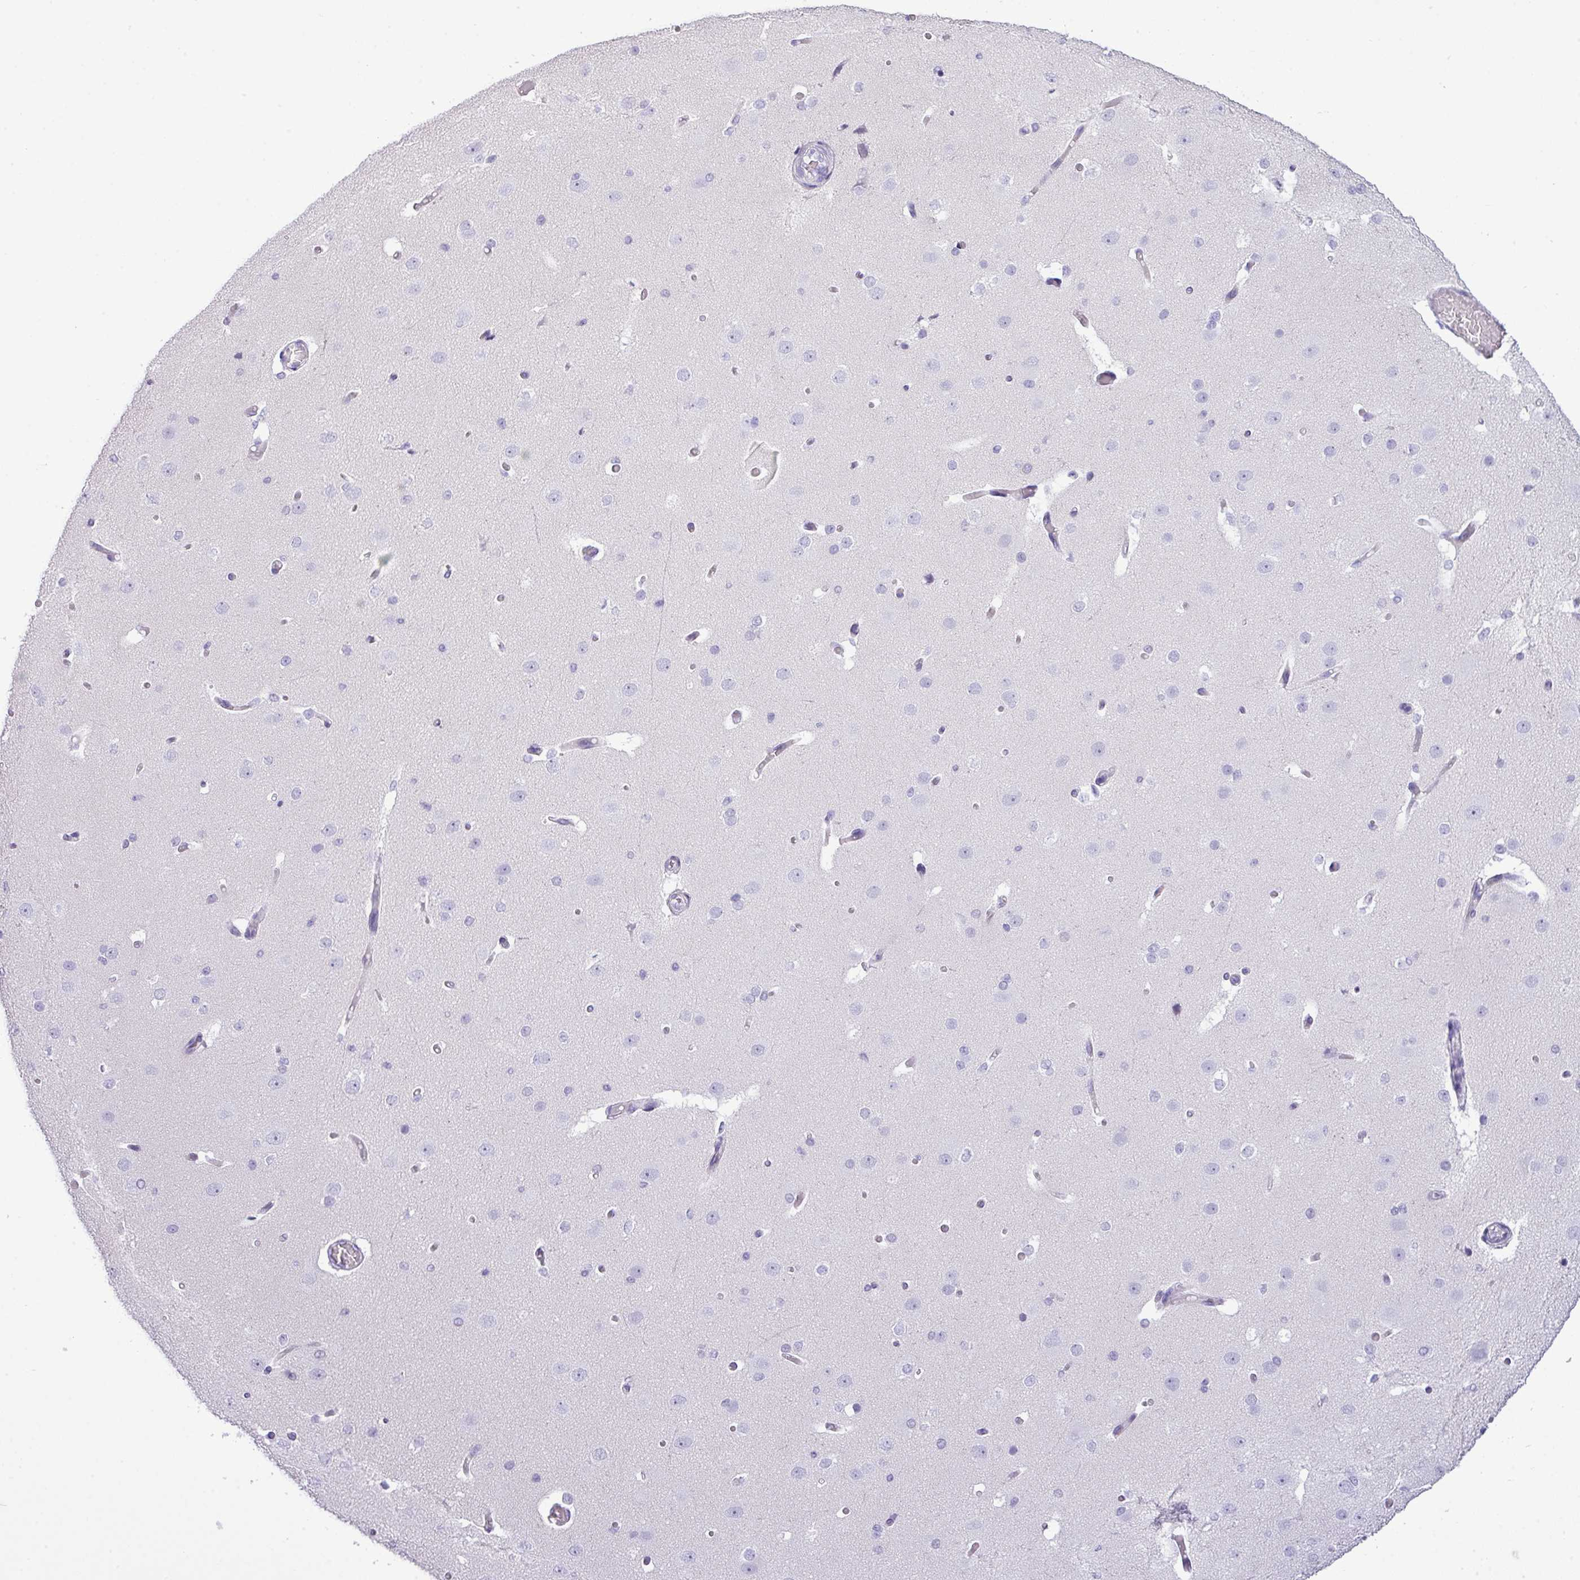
{"staining": {"intensity": "negative", "quantity": "none", "location": "none"}, "tissue": "cerebral cortex", "cell_type": "Endothelial cells", "image_type": "normal", "snomed": [{"axis": "morphology", "description": "Normal tissue, NOS"}, {"axis": "morphology", "description": "Inflammation, NOS"}, {"axis": "topography", "description": "Cerebral cortex"}], "caption": "This is an immunohistochemistry (IHC) image of benign cerebral cortex. There is no expression in endothelial cells.", "gene": "RBMXL2", "patient": {"sex": "male", "age": 6}}